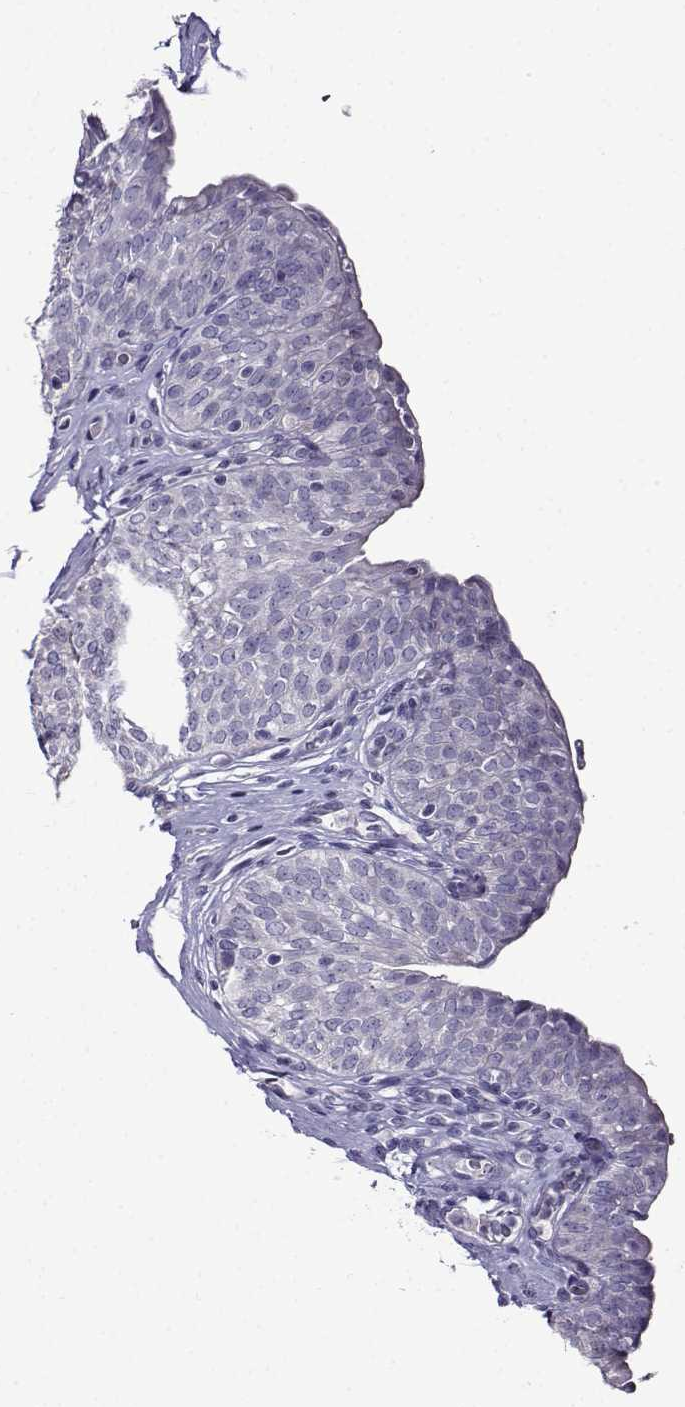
{"staining": {"intensity": "negative", "quantity": "none", "location": "none"}, "tissue": "urinary bladder", "cell_type": "Urothelial cells", "image_type": "normal", "snomed": [{"axis": "morphology", "description": "Normal tissue, NOS"}, {"axis": "topography", "description": "Urinary bladder"}], "caption": "Immunohistochemistry (IHC) micrograph of benign urinary bladder stained for a protein (brown), which shows no staining in urothelial cells.", "gene": "TMEM266", "patient": {"sex": "male", "age": 66}}